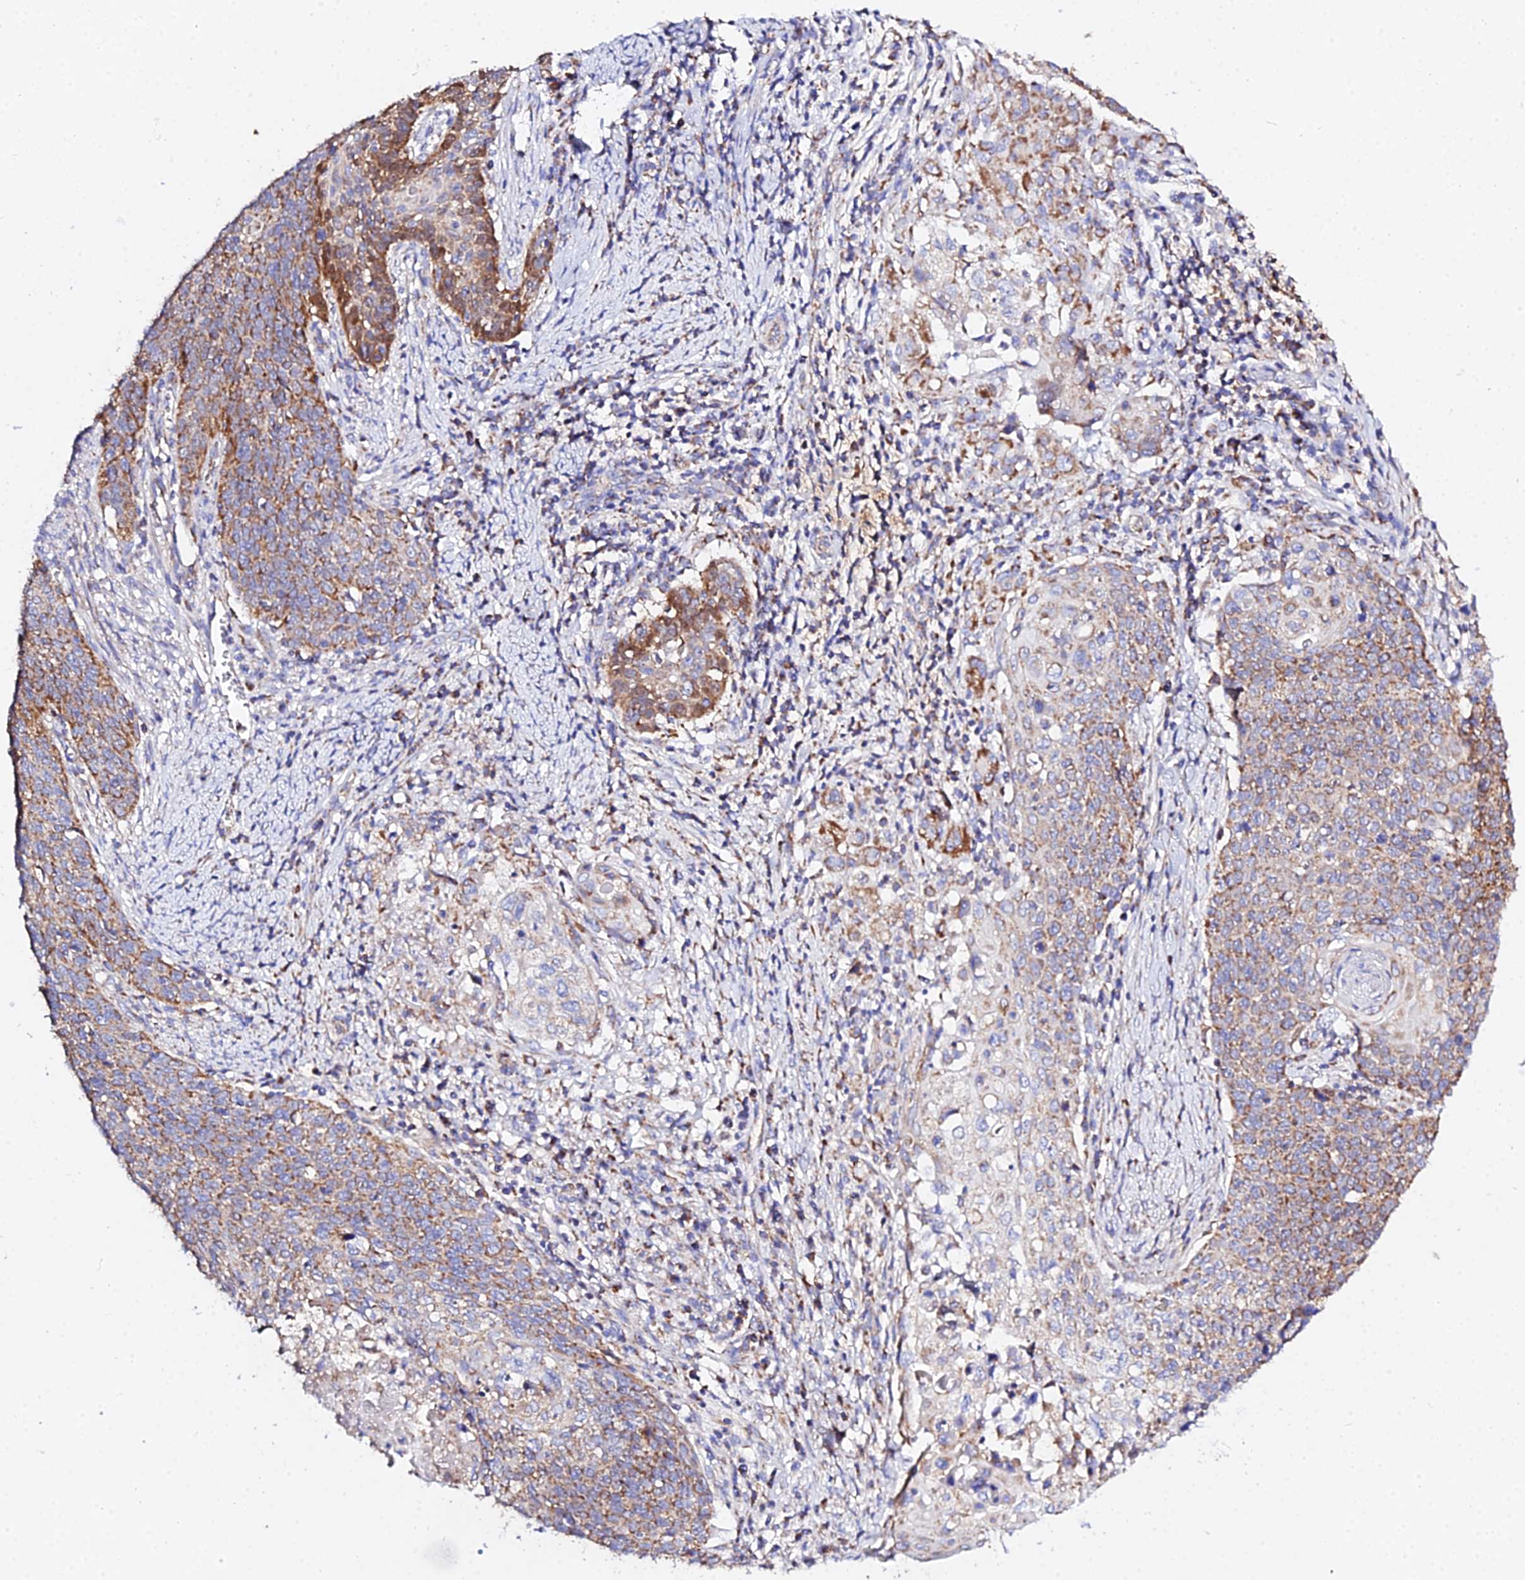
{"staining": {"intensity": "moderate", "quantity": ">75%", "location": "cytoplasmic/membranous"}, "tissue": "cervical cancer", "cell_type": "Tumor cells", "image_type": "cancer", "snomed": [{"axis": "morphology", "description": "Squamous cell carcinoma, NOS"}, {"axis": "topography", "description": "Cervix"}], "caption": "Cervical cancer (squamous cell carcinoma) tissue shows moderate cytoplasmic/membranous expression in approximately >75% of tumor cells The staining is performed using DAB brown chromogen to label protein expression. The nuclei are counter-stained blue using hematoxylin.", "gene": "ZNF573", "patient": {"sex": "female", "age": 39}}